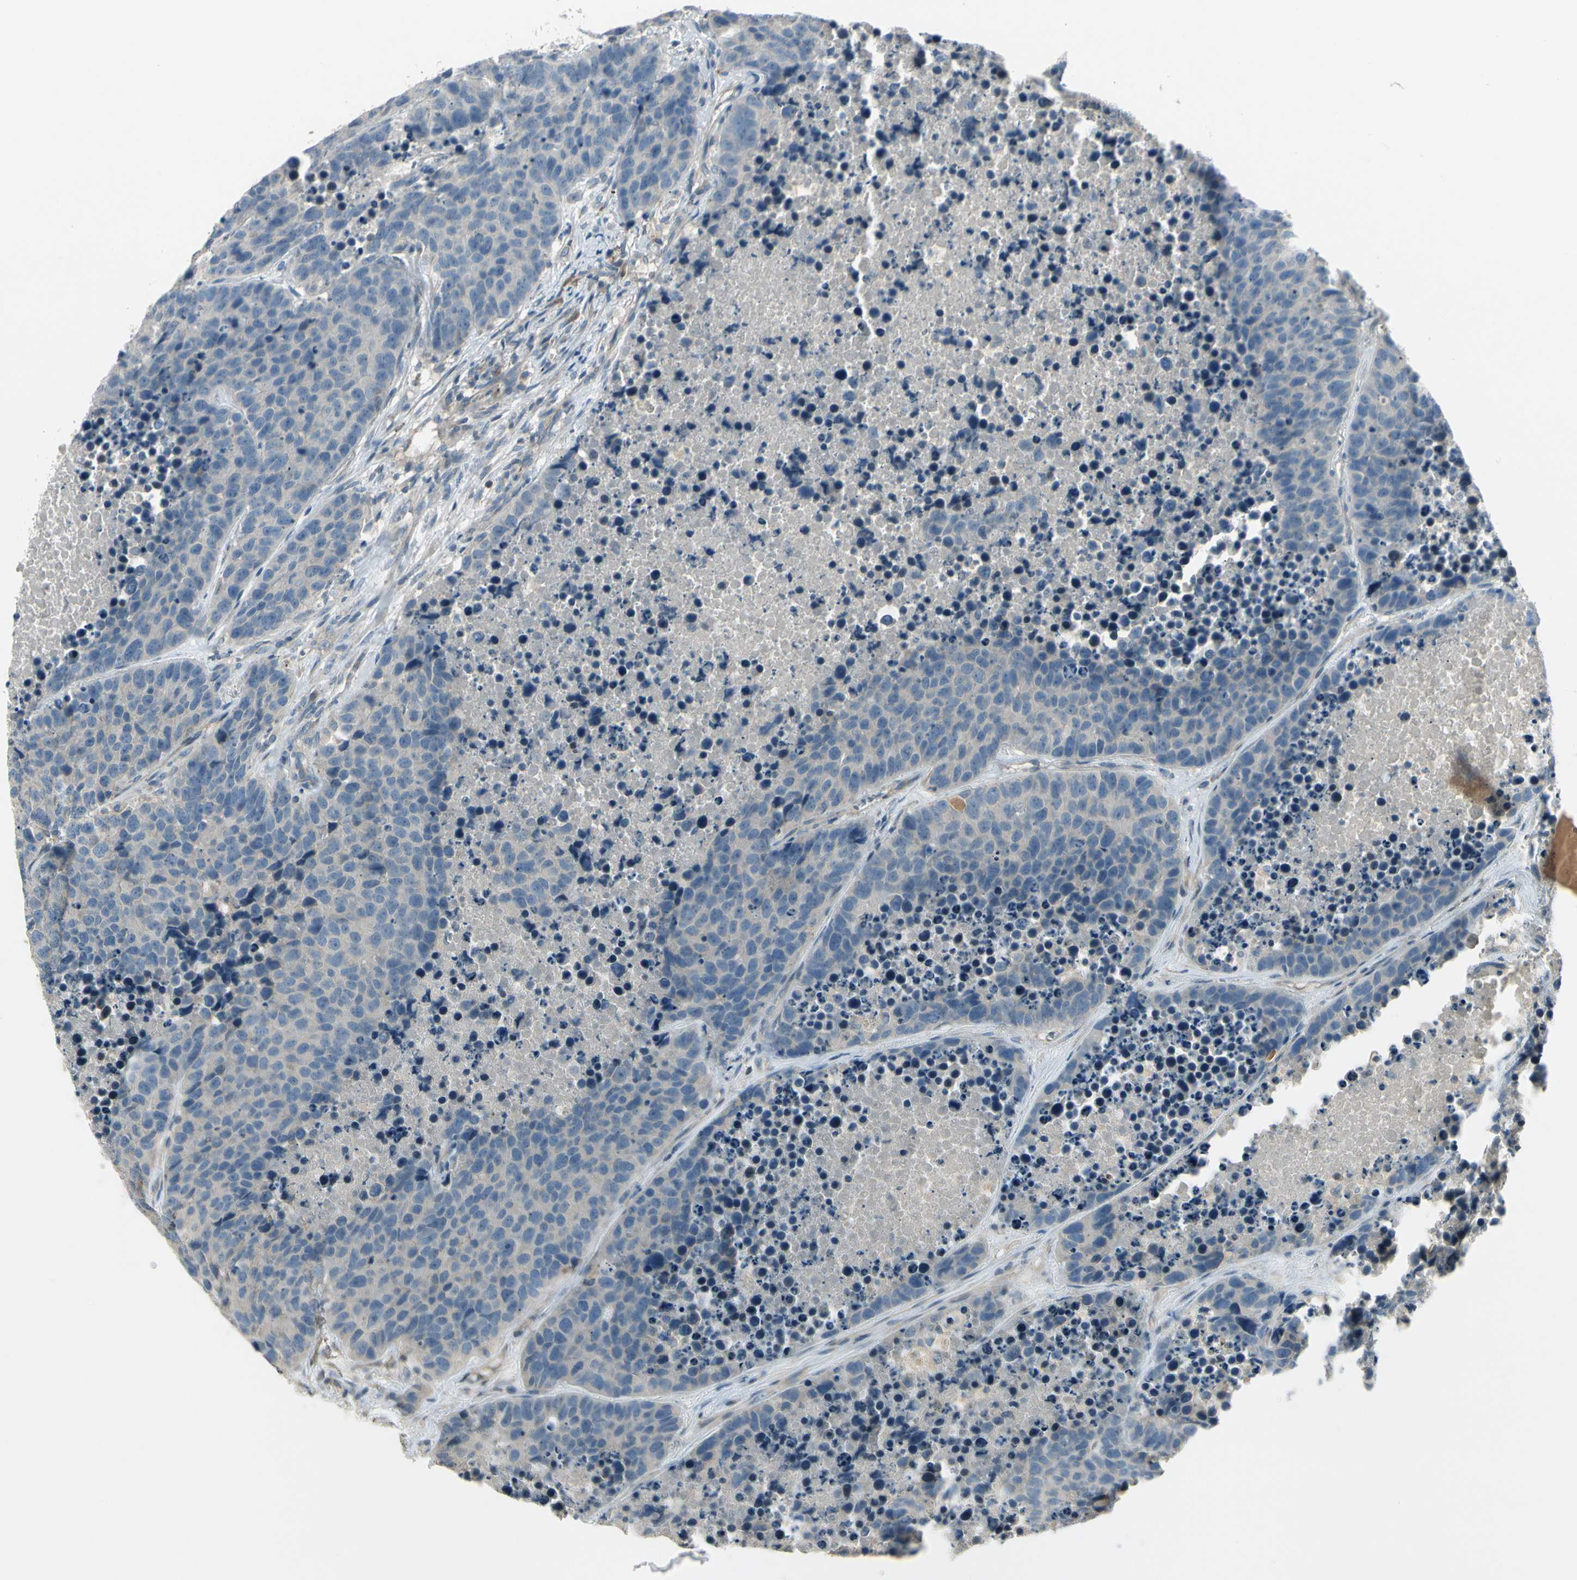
{"staining": {"intensity": "negative", "quantity": "none", "location": "none"}, "tissue": "carcinoid", "cell_type": "Tumor cells", "image_type": "cancer", "snomed": [{"axis": "morphology", "description": "Carcinoid, malignant, NOS"}, {"axis": "topography", "description": "Lung"}], "caption": "There is no significant expression in tumor cells of carcinoid (malignant).", "gene": "PPP3CB", "patient": {"sex": "male", "age": 60}}